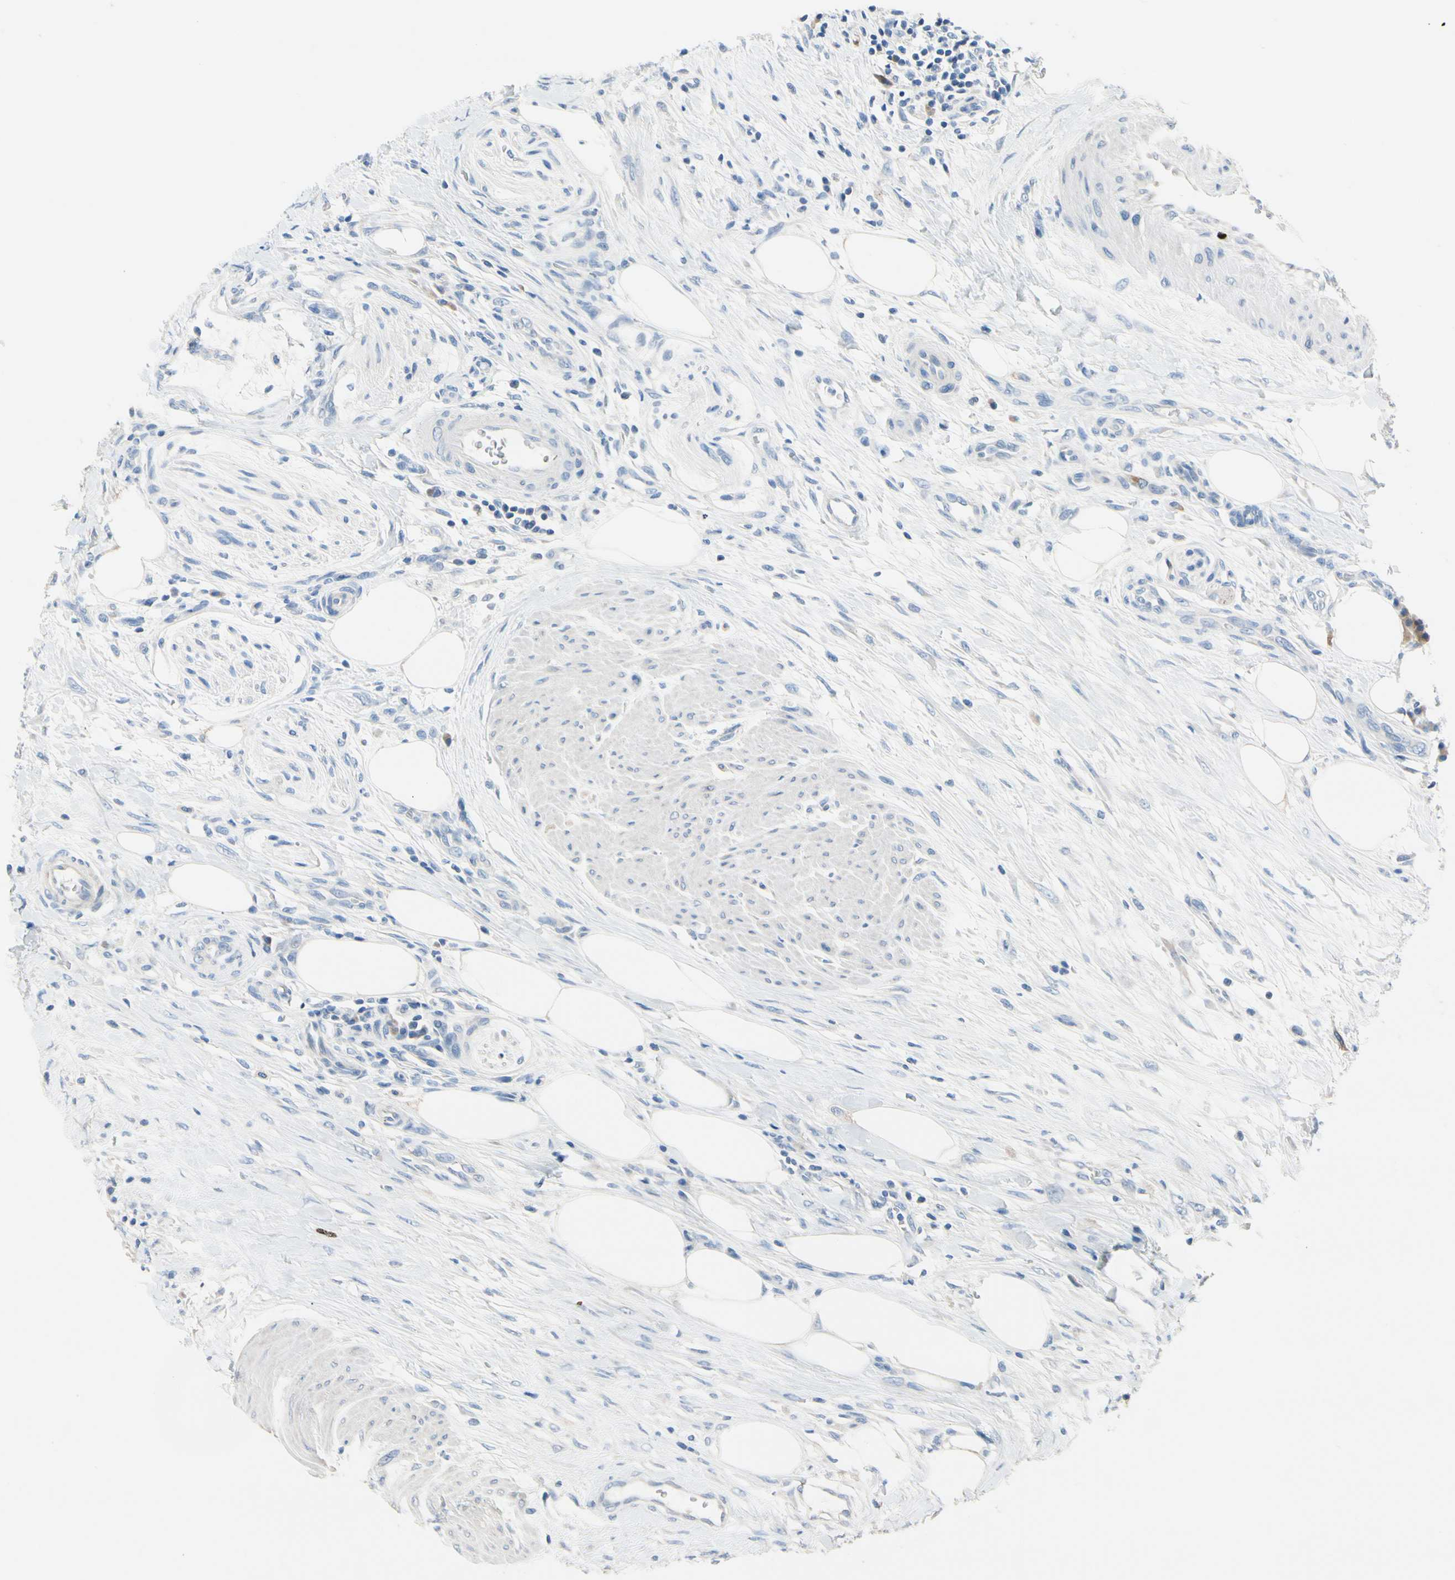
{"staining": {"intensity": "negative", "quantity": "none", "location": "none"}, "tissue": "urothelial cancer", "cell_type": "Tumor cells", "image_type": "cancer", "snomed": [{"axis": "morphology", "description": "Urothelial carcinoma, High grade"}, {"axis": "topography", "description": "Urinary bladder"}], "caption": "There is no significant staining in tumor cells of urothelial cancer. The staining is performed using DAB brown chromogen with nuclei counter-stained in using hematoxylin.", "gene": "CKAP2", "patient": {"sex": "male", "age": 35}}